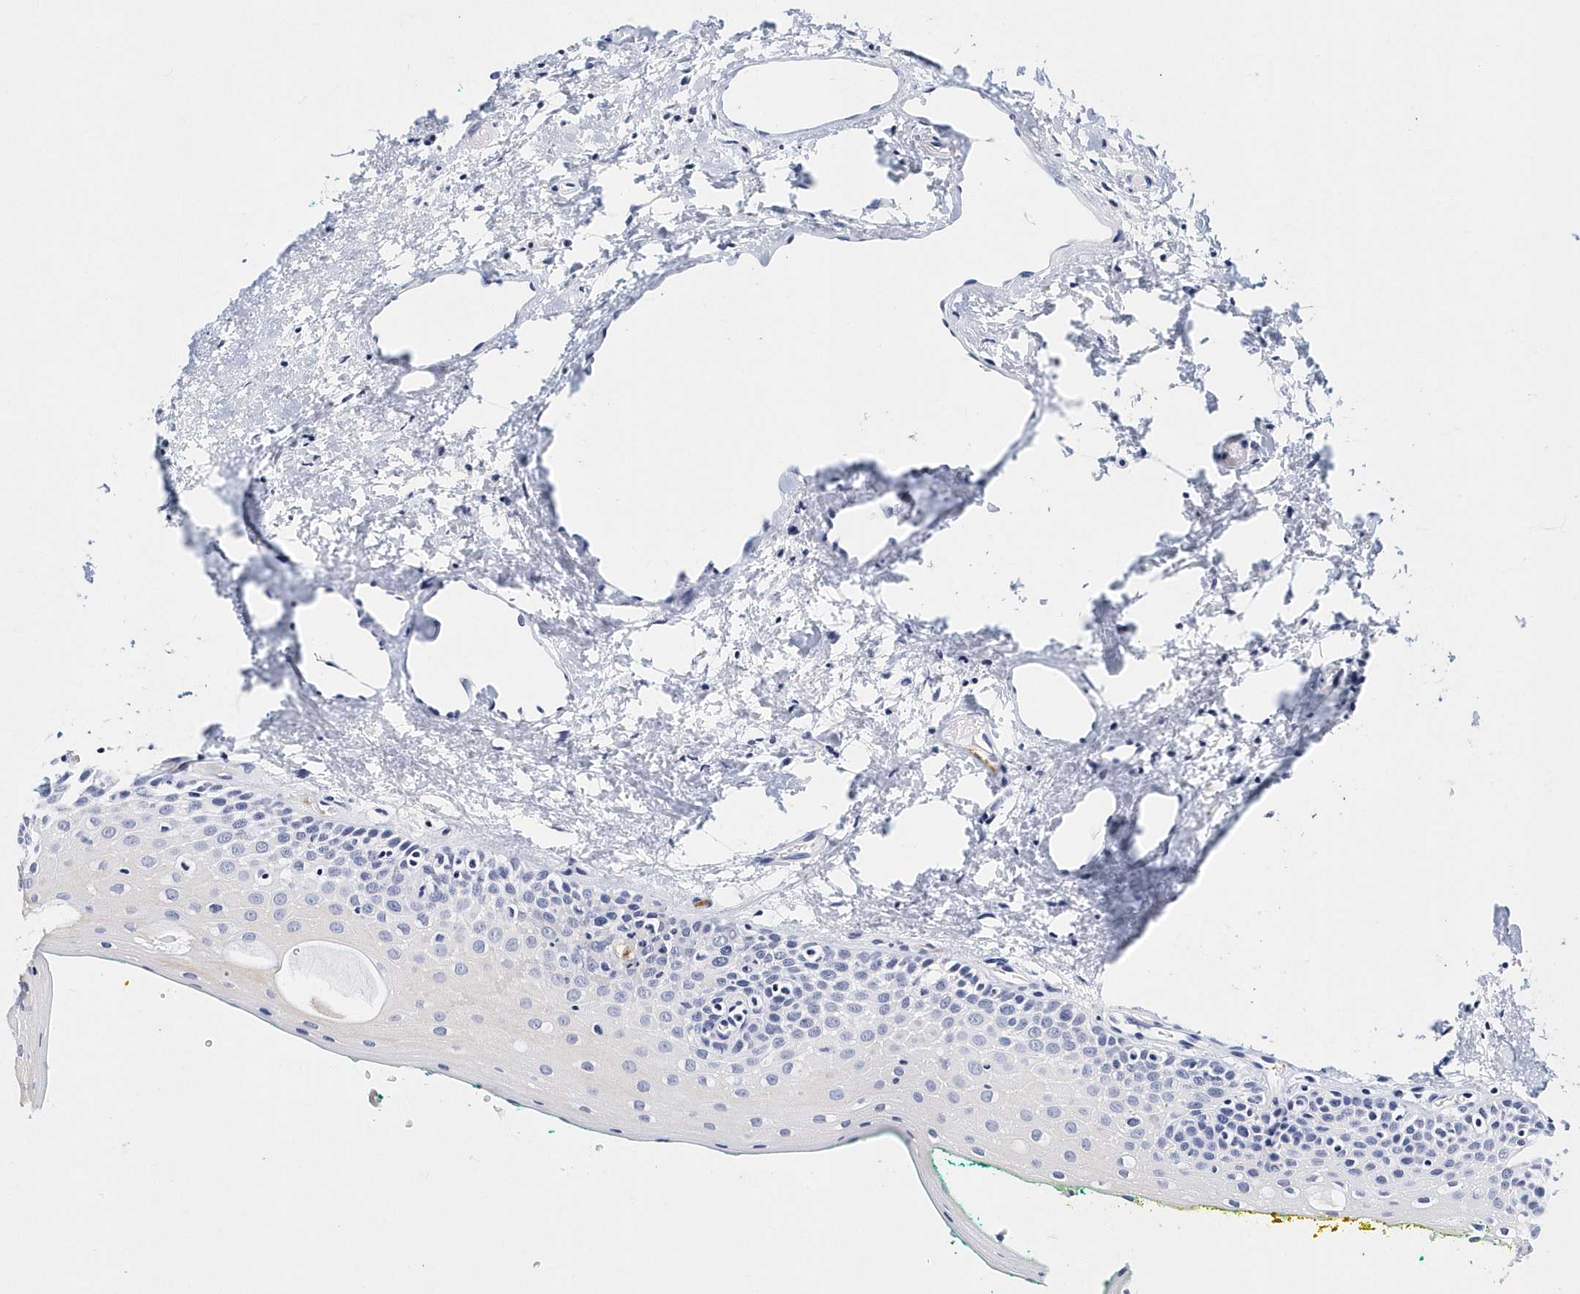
{"staining": {"intensity": "negative", "quantity": "none", "location": "none"}, "tissue": "oral mucosa", "cell_type": "Squamous epithelial cells", "image_type": "normal", "snomed": [{"axis": "morphology", "description": "Normal tissue, NOS"}, {"axis": "topography", "description": "Oral tissue"}], "caption": "IHC histopathology image of unremarkable oral mucosa stained for a protein (brown), which shows no expression in squamous epithelial cells.", "gene": "ITGA2B", "patient": {"sex": "female", "age": 70}}